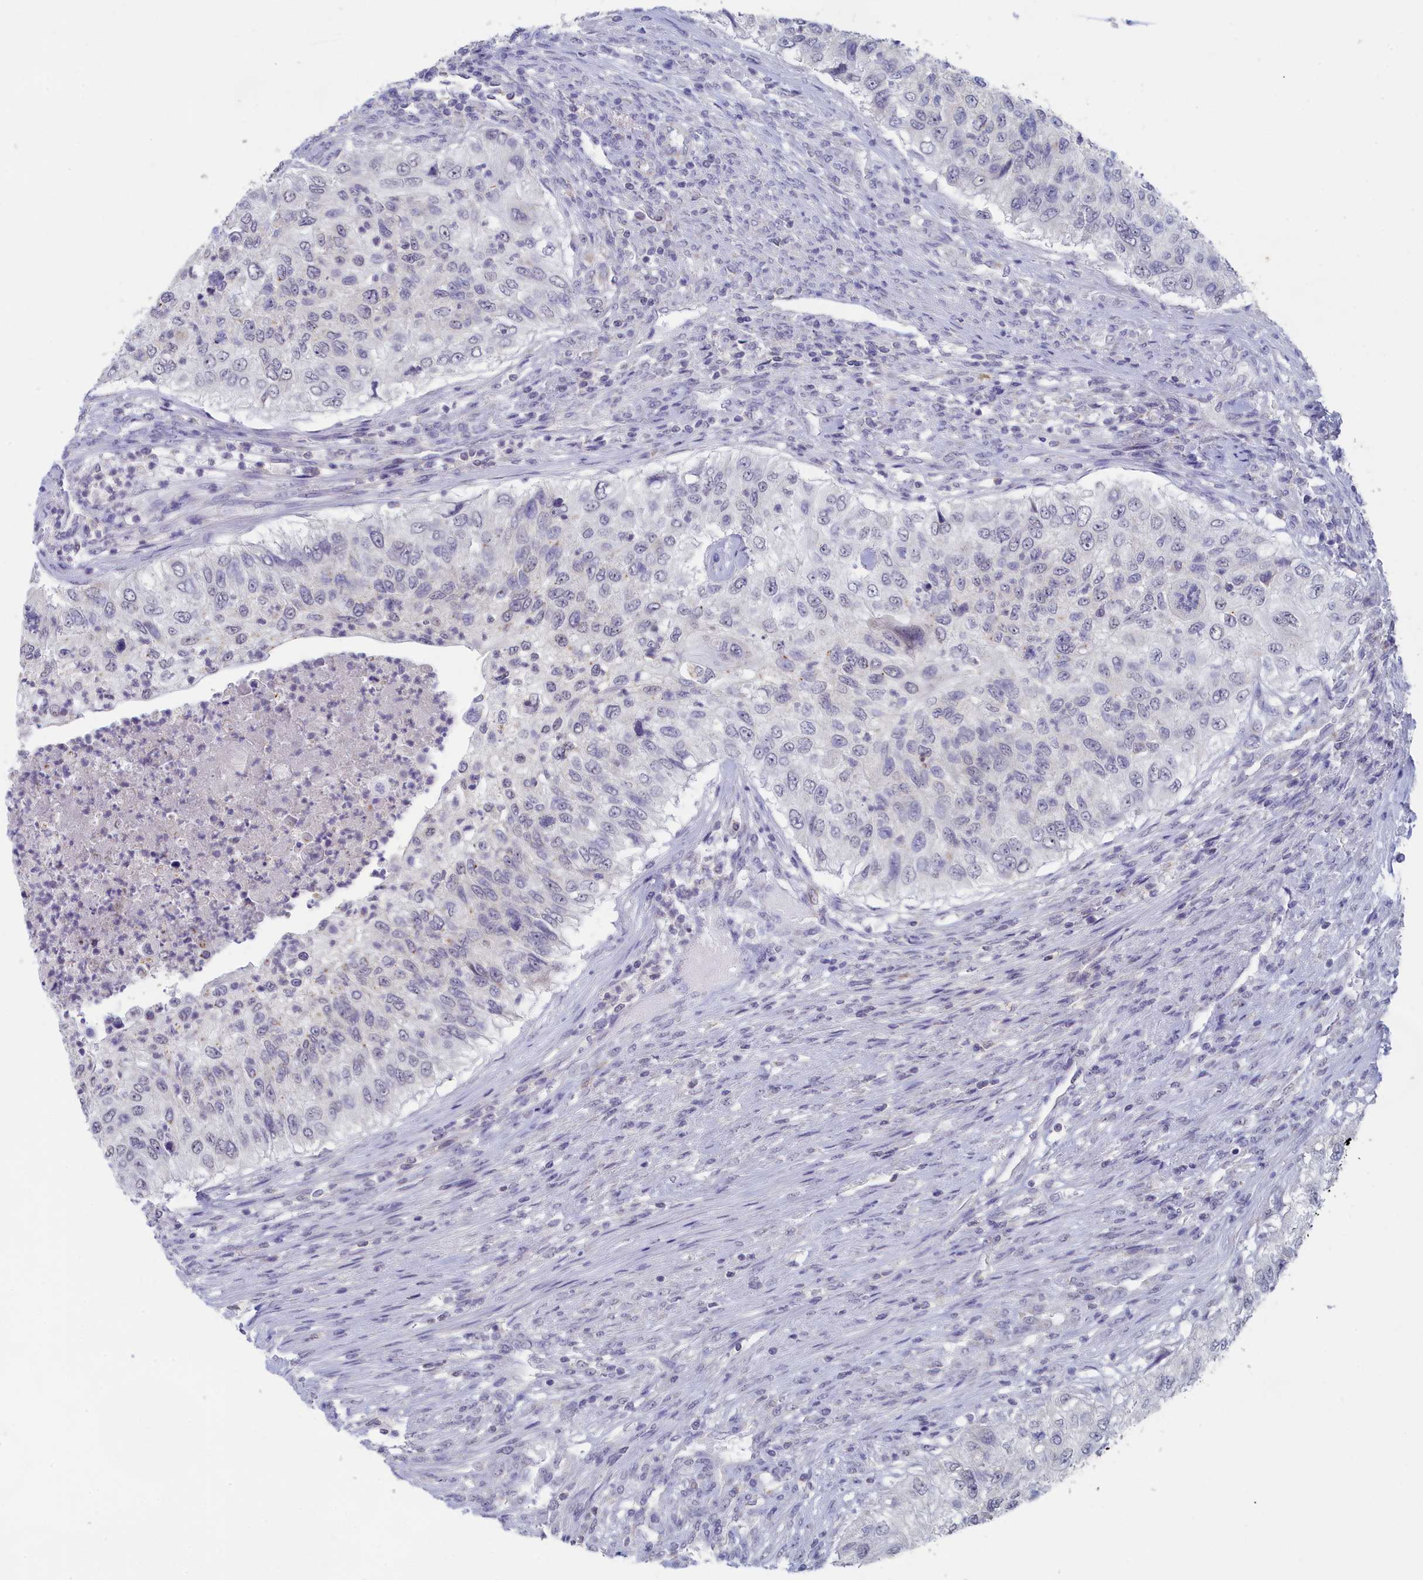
{"staining": {"intensity": "negative", "quantity": "none", "location": "none"}, "tissue": "urothelial cancer", "cell_type": "Tumor cells", "image_type": "cancer", "snomed": [{"axis": "morphology", "description": "Urothelial carcinoma, High grade"}, {"axis": "topography", "description": "Urinary bladder"}], "caption": "This image is of urothelial carcinoma (high-grade) stained with immunohistochemistry to label a protein in brown with the nuclei are counter-stained blue. There is no staining in tumor cells.", "gene": "LRIF1", "patient": {"sex": "female", "age": 60}}